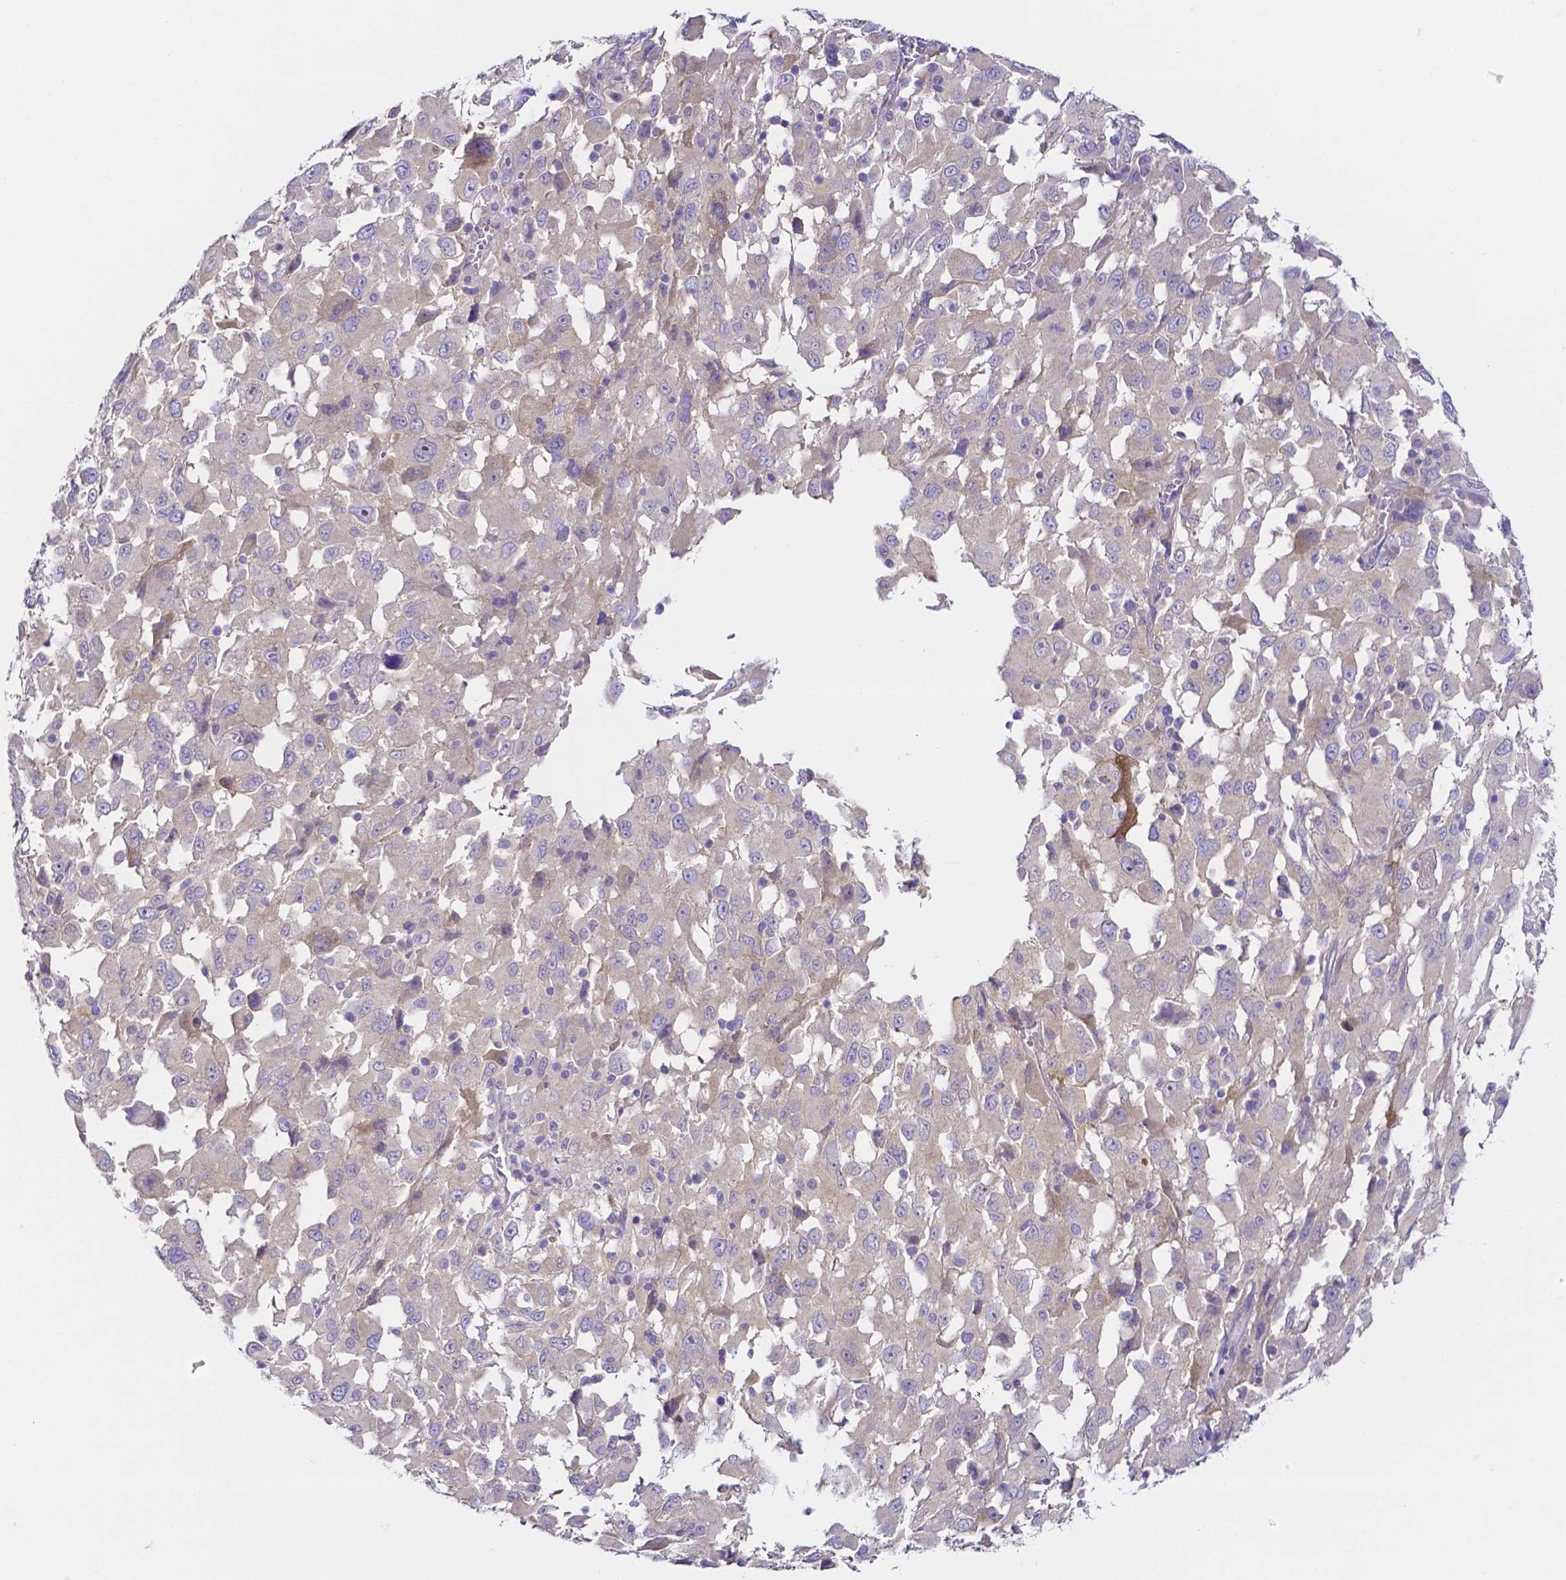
{"staining": {"intensity": "negative", "quantity": "none", "location": "none"}, "tissue": "melanoma", "cell_type": "Tumor cells", "image_type": "cancer", "snomed": [{"axis": "morphology", "description": "Malignant melanoma, Metastatic site"}, {"axis": "topography", "description": "Soft tissue"}], "caption": "The immunohistochemistry (IHC) image has no significant positivity in tumor cells of malignant melanoma (metastatic site) tissue.", "gene": "PKP3", "patient": {"sex": "male", "age": 50}}